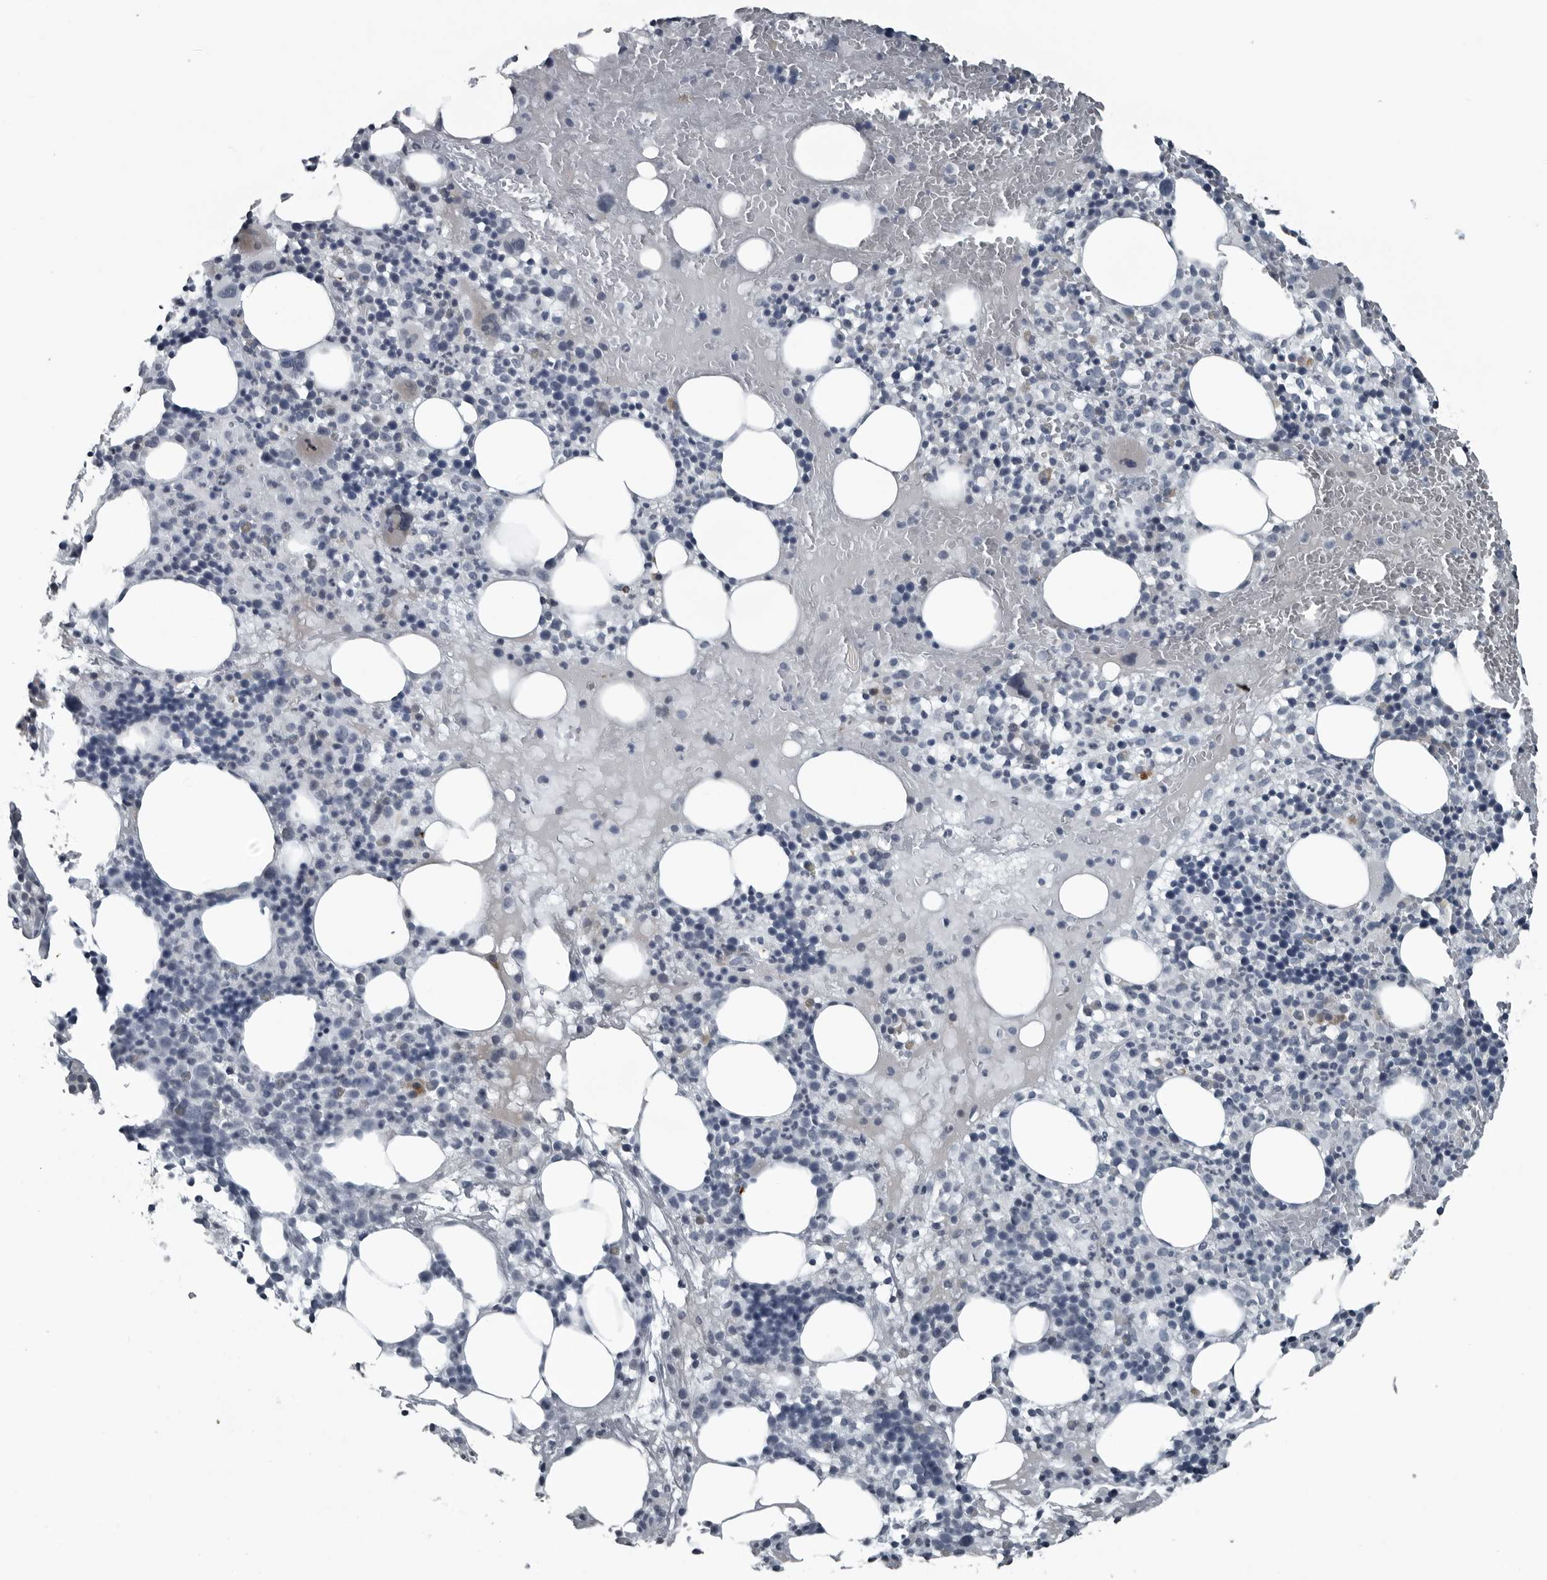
{"staining": {"intensity": "negative", "quantity": "none", "location": "none"}, "tissue": "bone marrow", "cell_type": "Hematopoietic cells", "image_type": "normal", "snomed": [{"axis": "morphology", "description": "Normal tissue, NOS"}, {"axis": "morphology", "description": "Inflammation, NOS"}, {"axis": "topography", "description": "Bone marrow"}], "caption": "The micrograph exhibits no significant staining in hematopoietic cells of bone marrow.", "gene": "DNAAF11", "patient": {"sex": "female", "age": 77}}